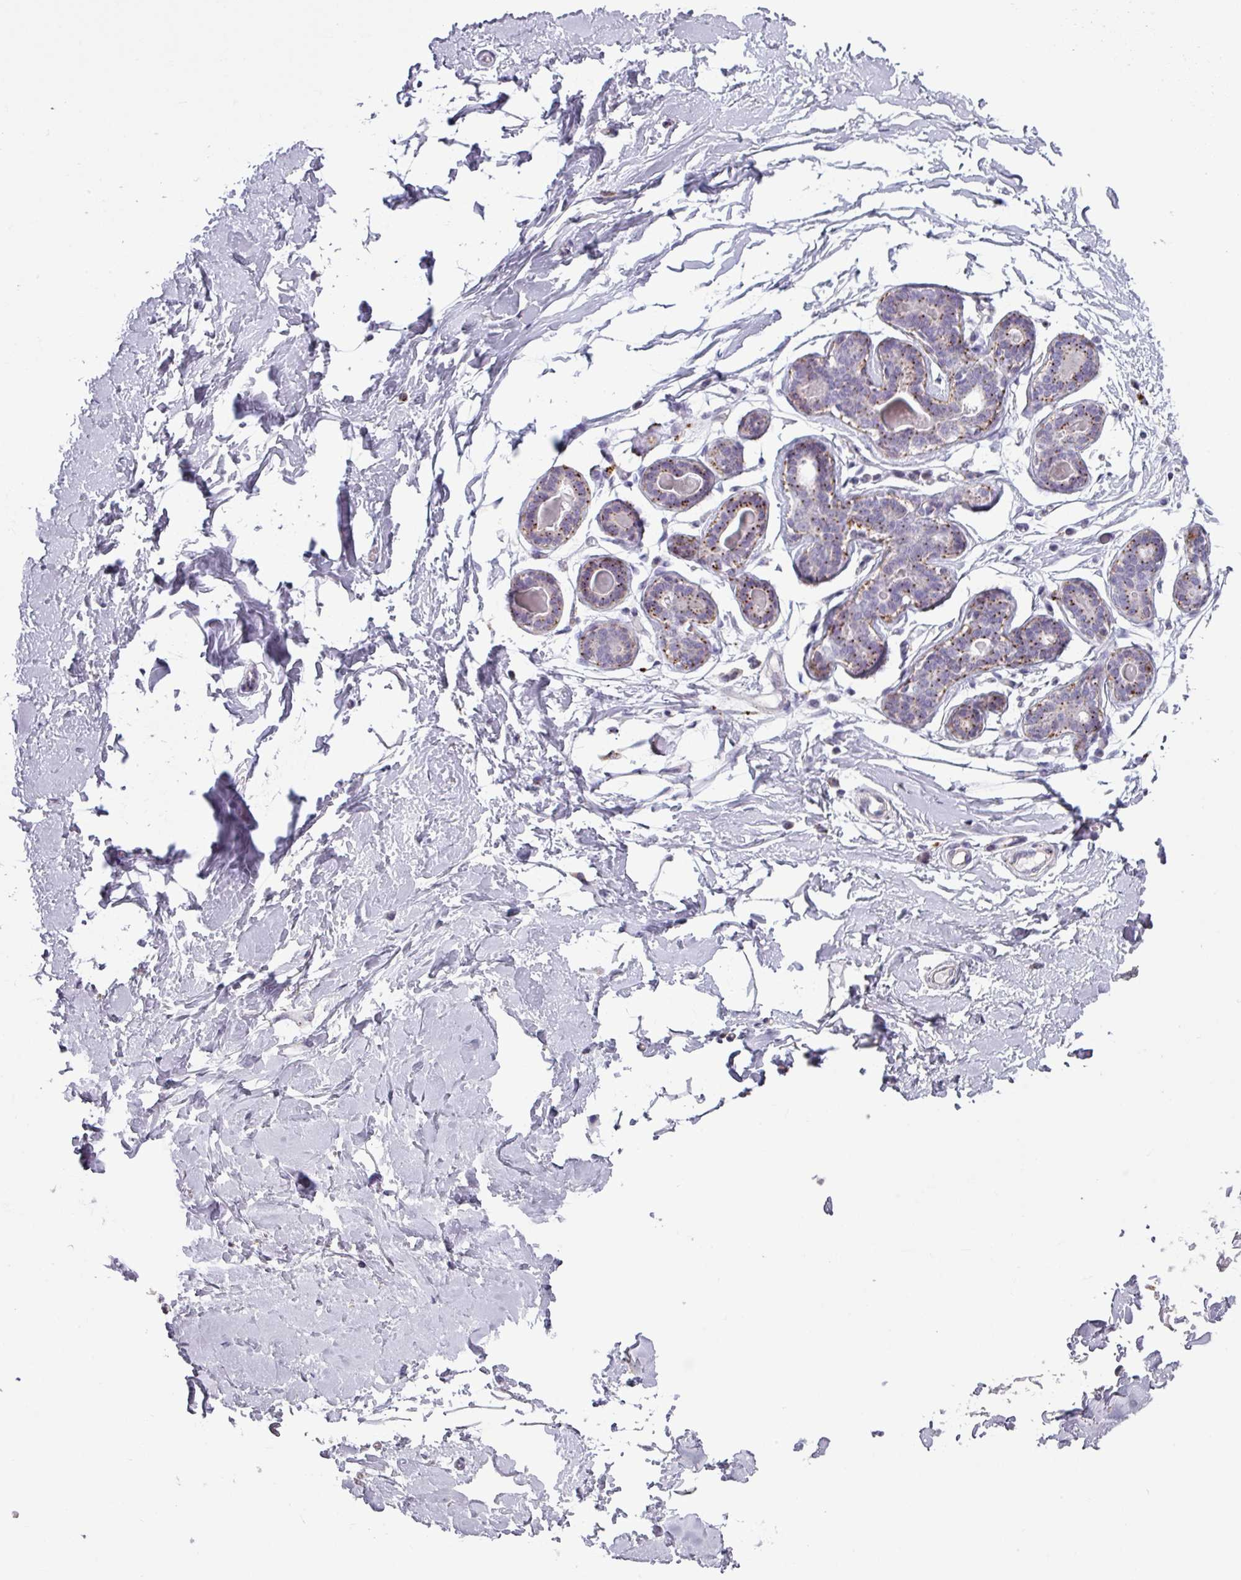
{"staining": {"intensity": "negative", "quantity": "none", "location": "none"}, "tissue": "breast", "cell_type": "Adipocytes", "image_type": "normal", "snomed": [{"axis": "morphology", "description": "Normal tissue, NOS"}, {"axis": "topography", "description": "Breast"}], "caption": "A high-resolution histopathology image shows immunohistochemistry staining of unremarkable breast, which demonstrates no significant positivity in adipocytes. The staining was performed using DAB to visualize the protein expression in brown, while the nuclei were stained in blue with hematoxylin (Magnification: 20x).", "gene": "MAP7D2", "patient": {"sex": "female", "age": 23}}